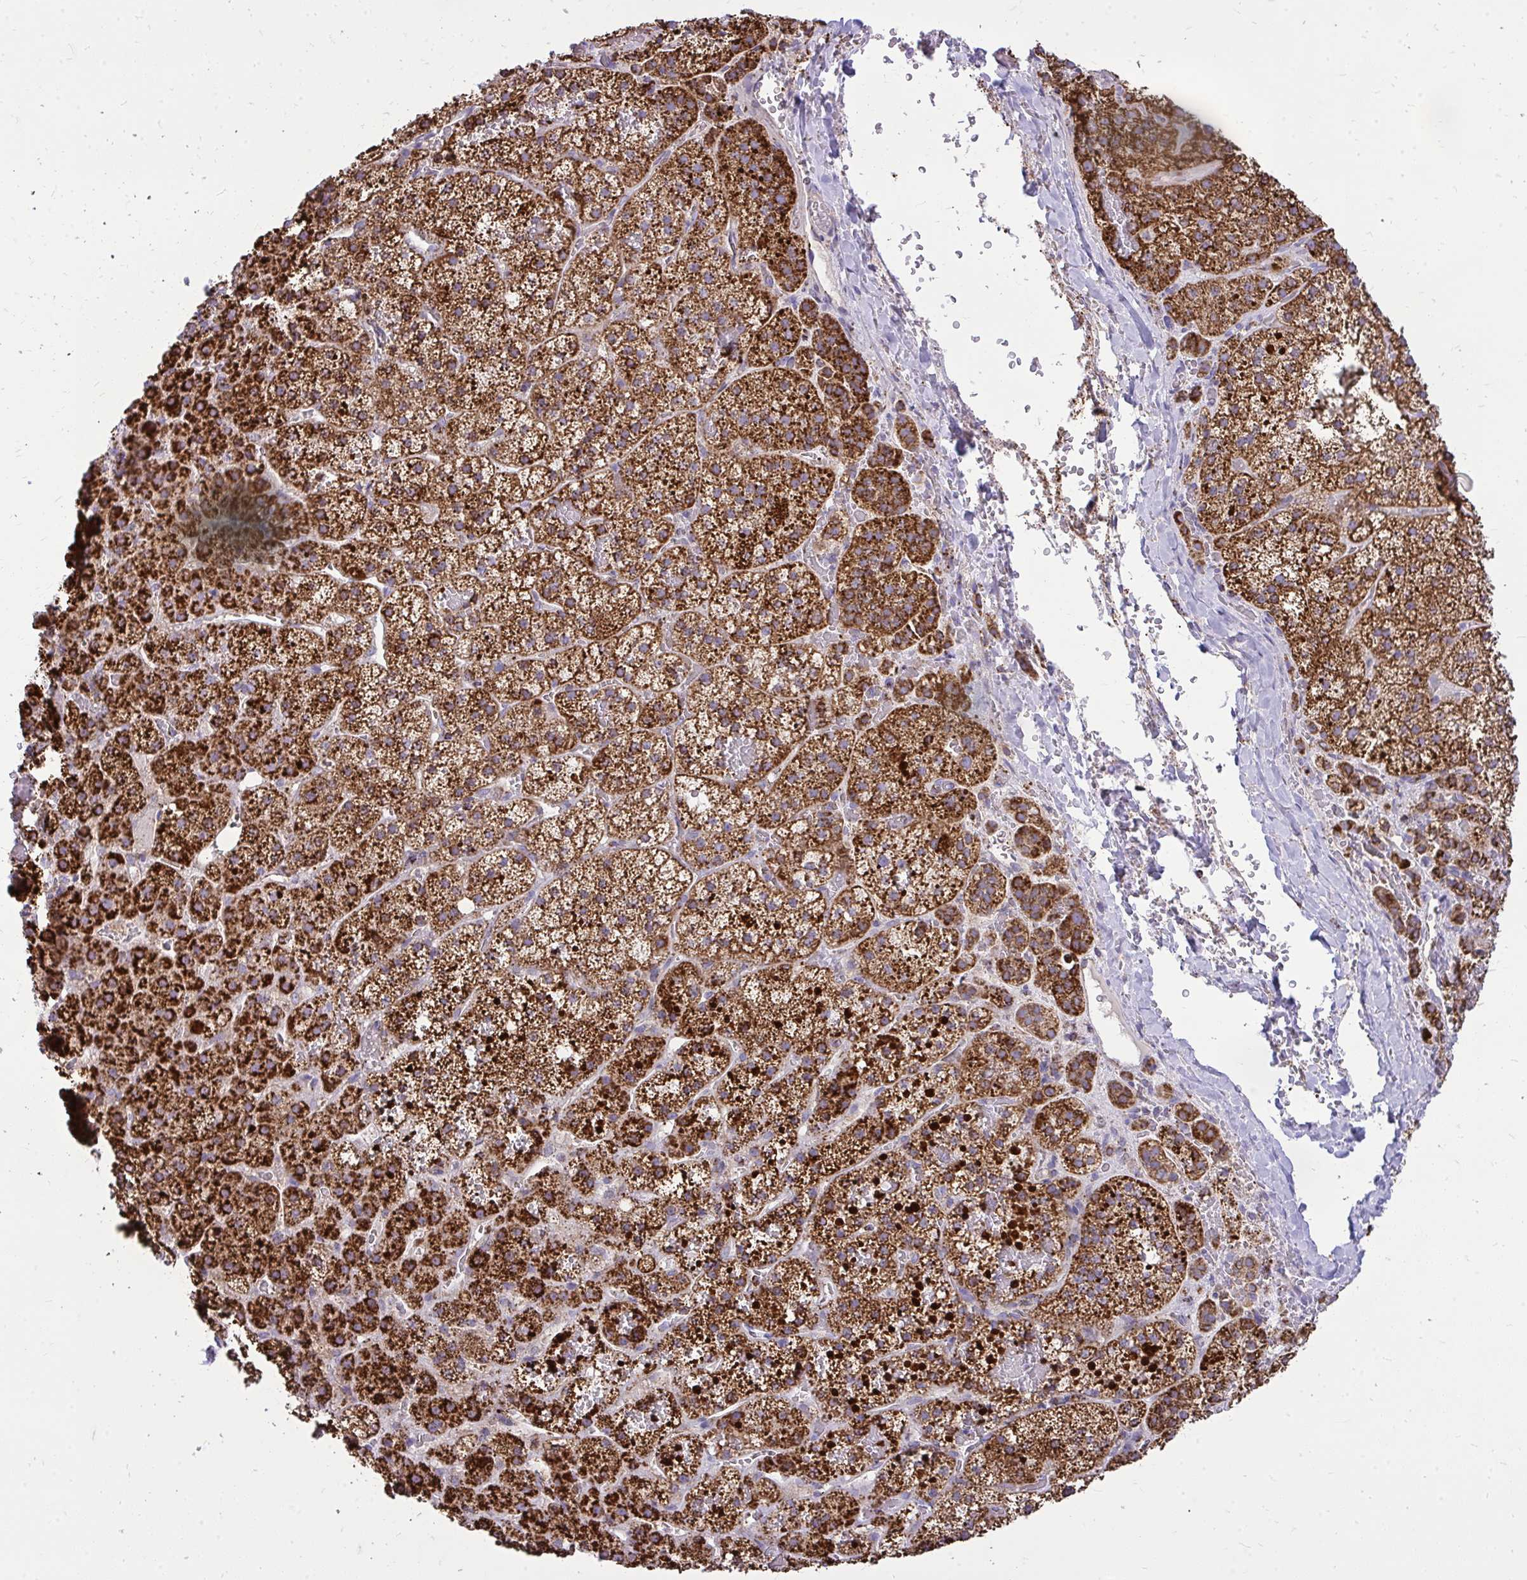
{"staining": {"intensity": "strong", "quantity": ">75%", "location": "cytoplasmic/membranous"}, "tissue": "adrenal gland", "cell_type": "Glandular cells", "image_type": "normal", "snomed": [{"axis": "morphology", "description": "Normal tissue, NOS"}, {"axis": "topography", "description": "Adrenal gland"}], "caption": "Normal adrenal gland displays strong cytoplasmic/membranous expression in approximately >75% of glandular cells.", "gene": "SPTBN2", "patient": {"sex": "male", "age": 53}}